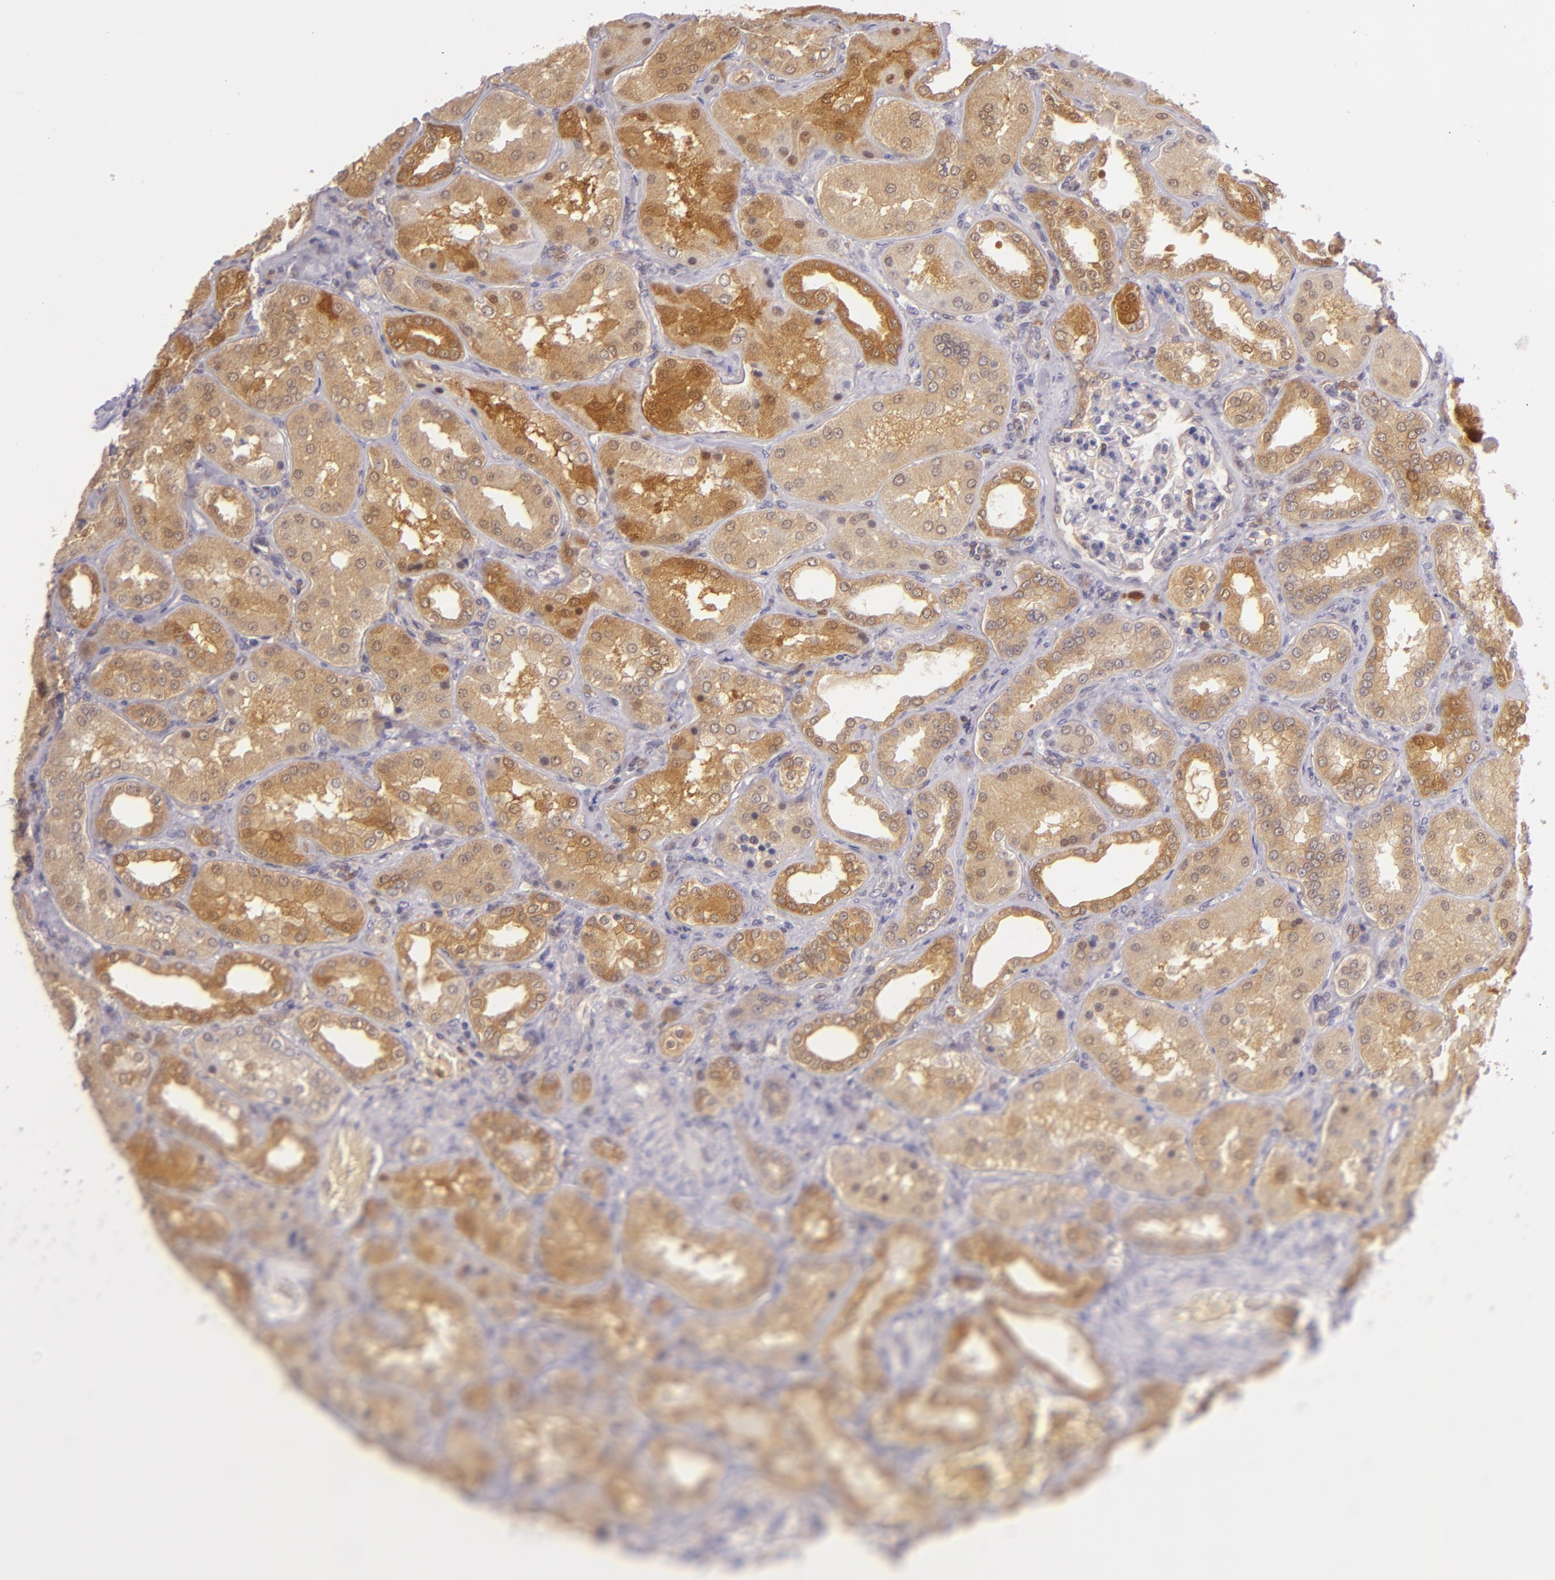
{"staining": {"intensity": "negative", "quantity": "none", "location": "none"}, "tissue": "kidney", "cell_type": "Cells in glomeruli", "image_type": "normal", "snomed": [{"axis": "morphology", "description": "Normal tissue, NOS"}, {"axis": "topography", "description": "Kidney"}], "caption": "High power microscopy image of an immunohistochemistry micrograph of normal kidney, revealing no significant expression in cells in glomeruli.", "gene": "HSPH1", "patient": {"sex": "female", "age": 56}}